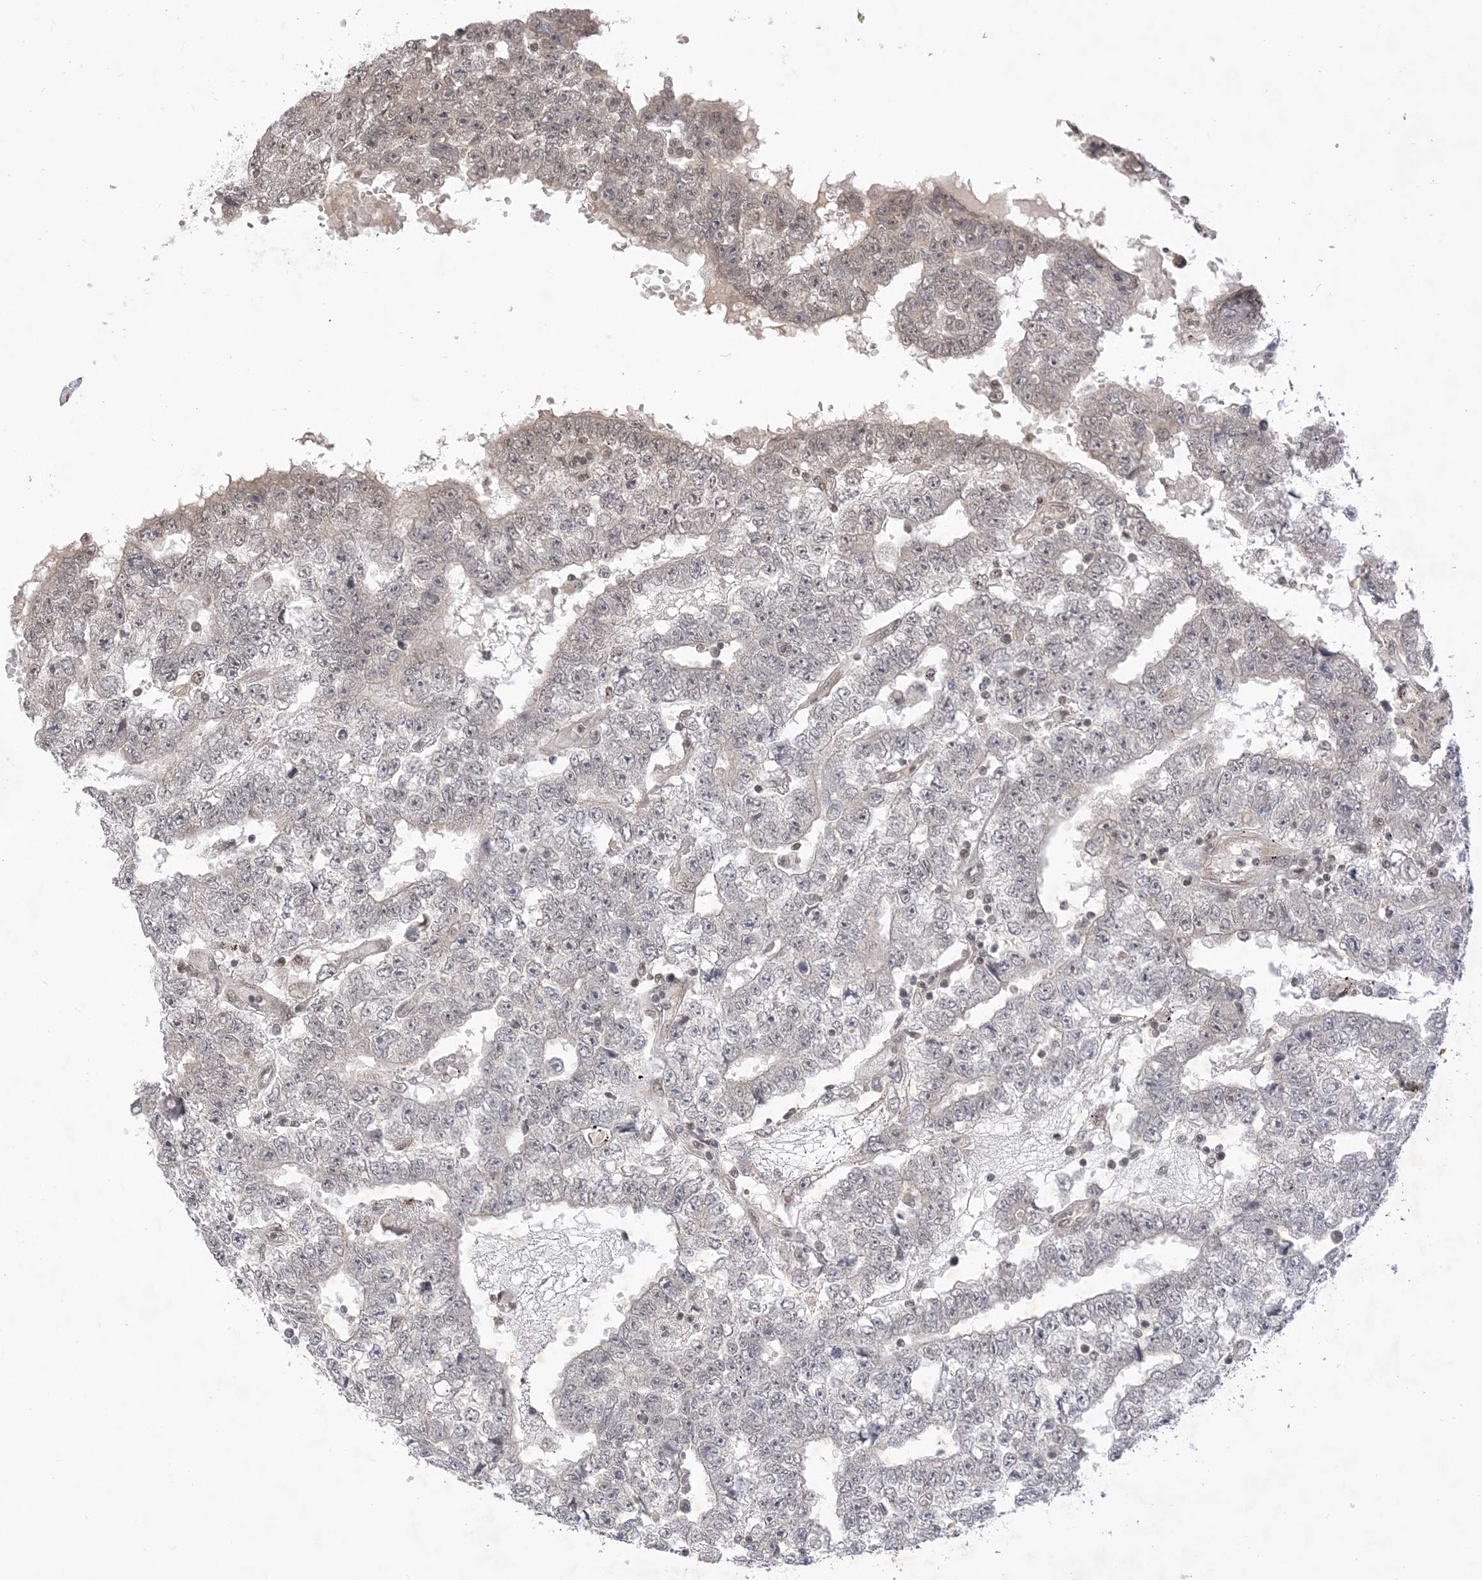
{"staining": {"intensity": "negative", "quantity": "none", "location": "none"}, "tissue": "testis cancer", "cell_type": "Tumor cells", "image_type": "cancer", "snomed": [{"axis": "morphology", "description": "Carcinoma, Embryonal, NOS"}, {"axis": "topography", "description": "Testis"}], "caption": "IHC micrograph of neoplastic tissue: human embryonal carcinoma (testis) stained with DAB demonstrates no significant protein positivity in tumor cells. Brightfield microscopy of immunohistochemistry (IHC) stained with DAB (brown) and hematoxylin (blue), captured at high magnification.", "gene": "RANBP9", "patient": {"sex": "male", "age": 25}}